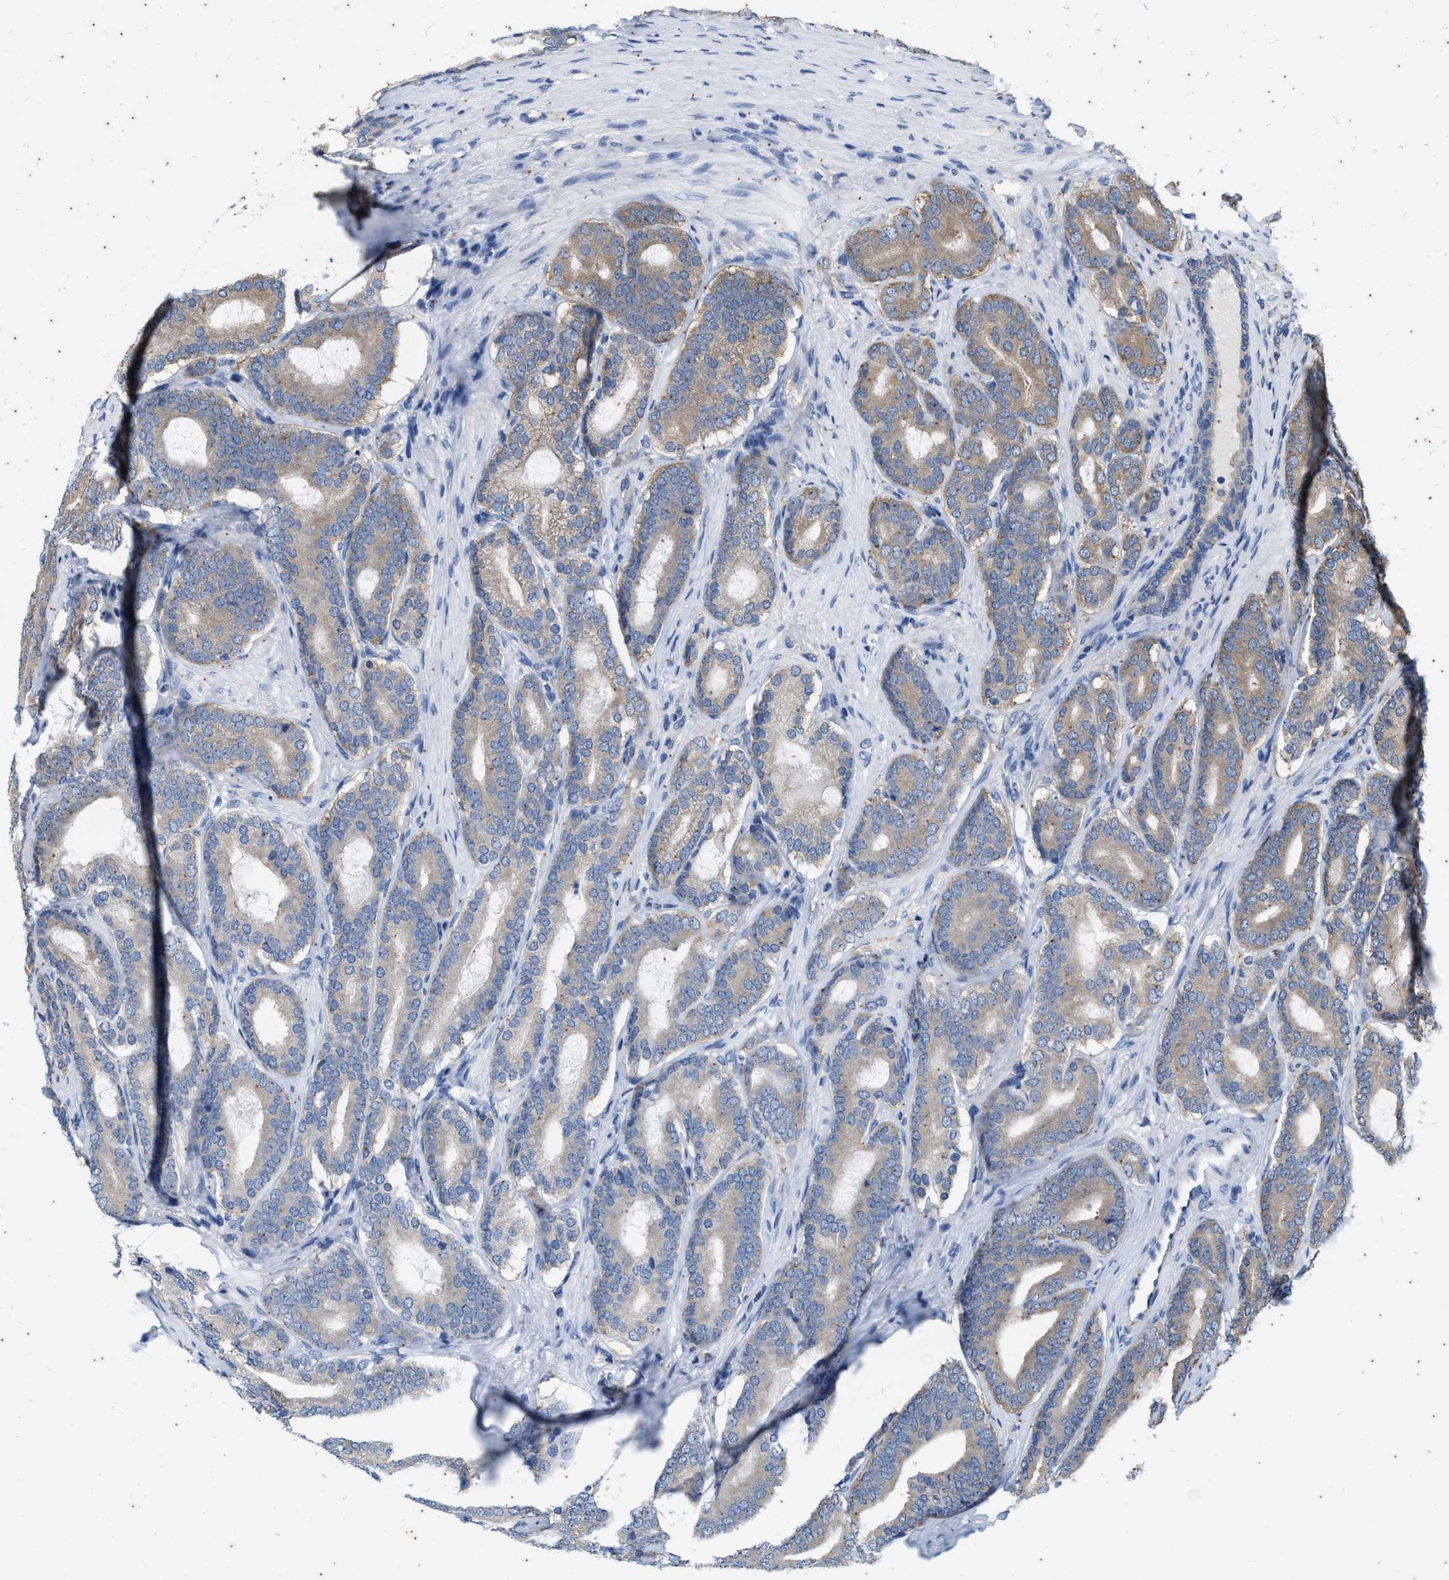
{"staining": {"intensity": "weak", "quantity": "25%-75%", "location": "cytoplasmic/membranous"}, "tissue": "prostate cancer", "cell_type": "Tumor cells", "image_type": "cancer", "snomed": [{"axis": "morphology", "description": "Adenocarcinoma, High grade"}, {"axis": "topography", "description": "Prostate"}], "caption": "A brown stain shows weak cytoplasmic/membranous expression of a protein in adenocarcinoma (high-grade) (prostate) tumor cells.", "gene": "COX19", "patient": {"sex": "male", "age": 60}}